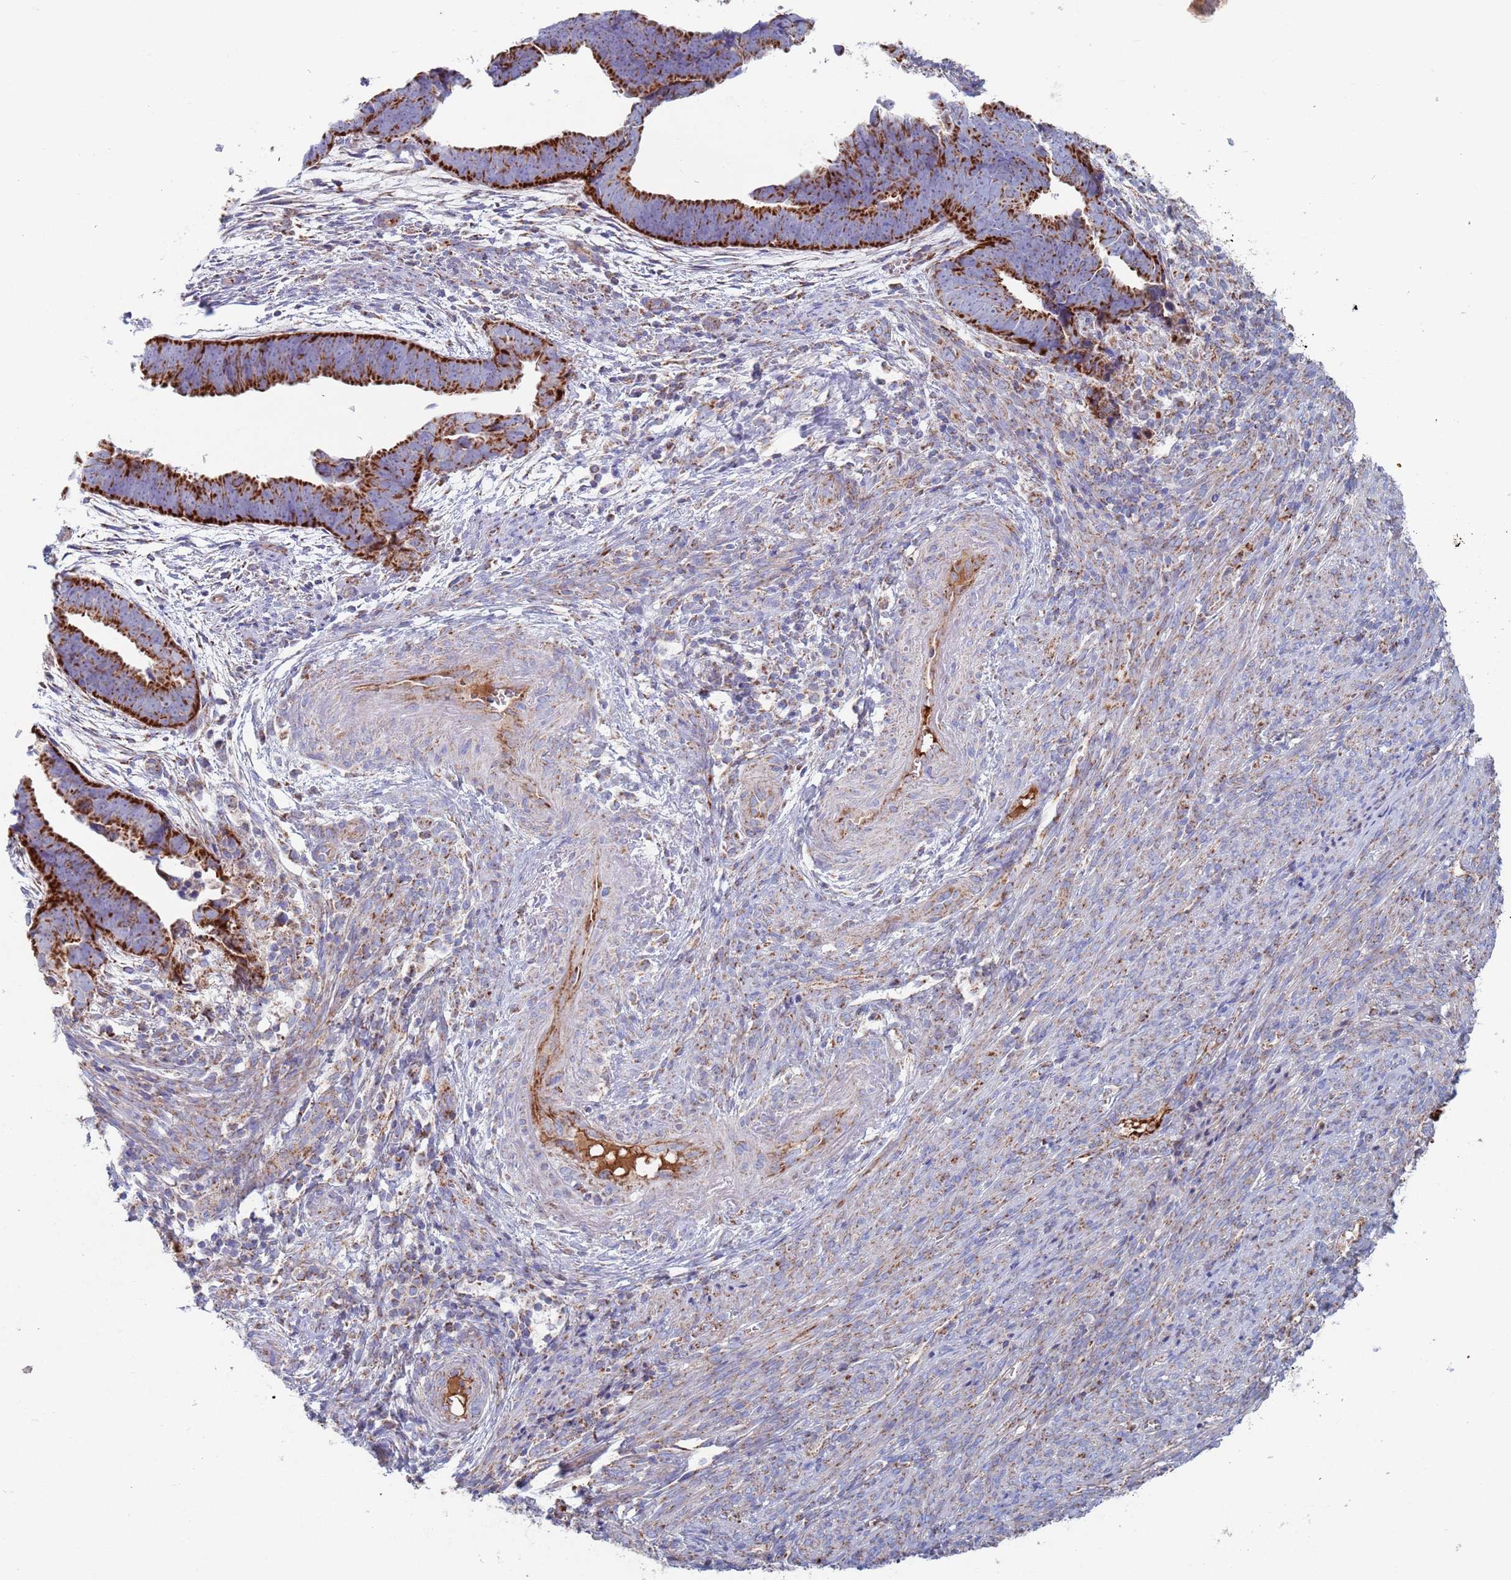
{"staining": {"intensity": "strong", "quantity": ">75%", "location": "cytoplasmic/membranous"}, "tissue": "endometrial cancer", "cell_type": "Tumor cells", "image_type": "cancer", "snomed": [{"axis": "morphology", "description": "Adenocarcinoma, NOS"}, {"axis": "topography", "description": "Endometrium"}], "caption": "Immunohistochemical staining of human endometrial cancer (adenocarcinoma) displays strong cytoplasmic/membranous protein expression in about >75% of tumor cells.", "gene": "MRPL22", "patient": {"sex": "female", "age": 75}}